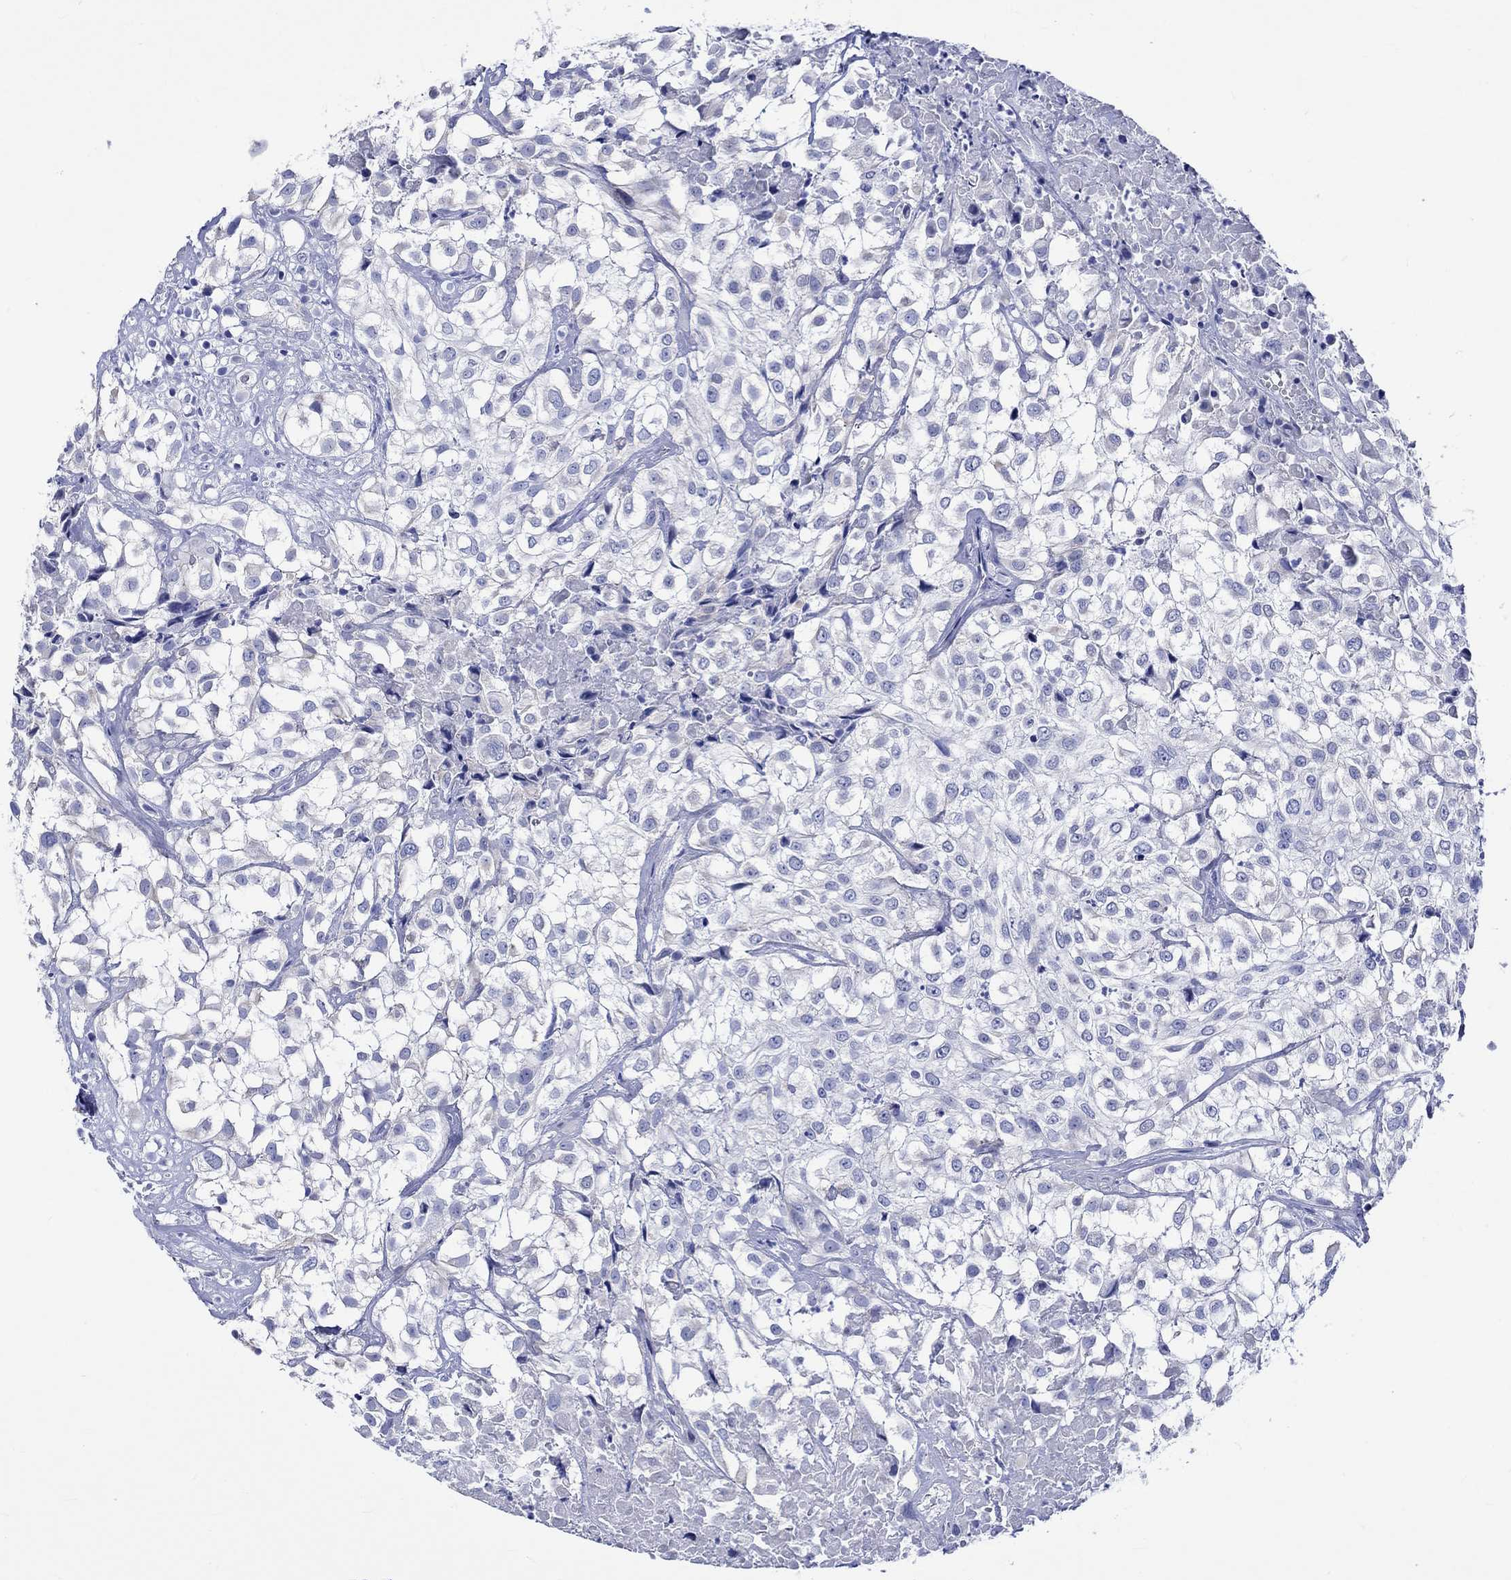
{"staining": {"intensity": "negative", "quantity": "none", "location": "none"}, "tissue": "urothelial cancer", "cell_type": "Tumor cells", "image_type": "cancer", "snomed": [{"axis": "morphology", "description": "Urothelial carcinoma, High grade"}, {"axis": "topography", "description": "Urinary bladder"}], "caption": "A micrograph of urothelial cancer stained for a protein demonstrates no brown staining in tumor cells. (DAB IHC with hematoxylin counter stain).", "gene": "HARBI1", "patient": {"sex": "male", "age": 56}}